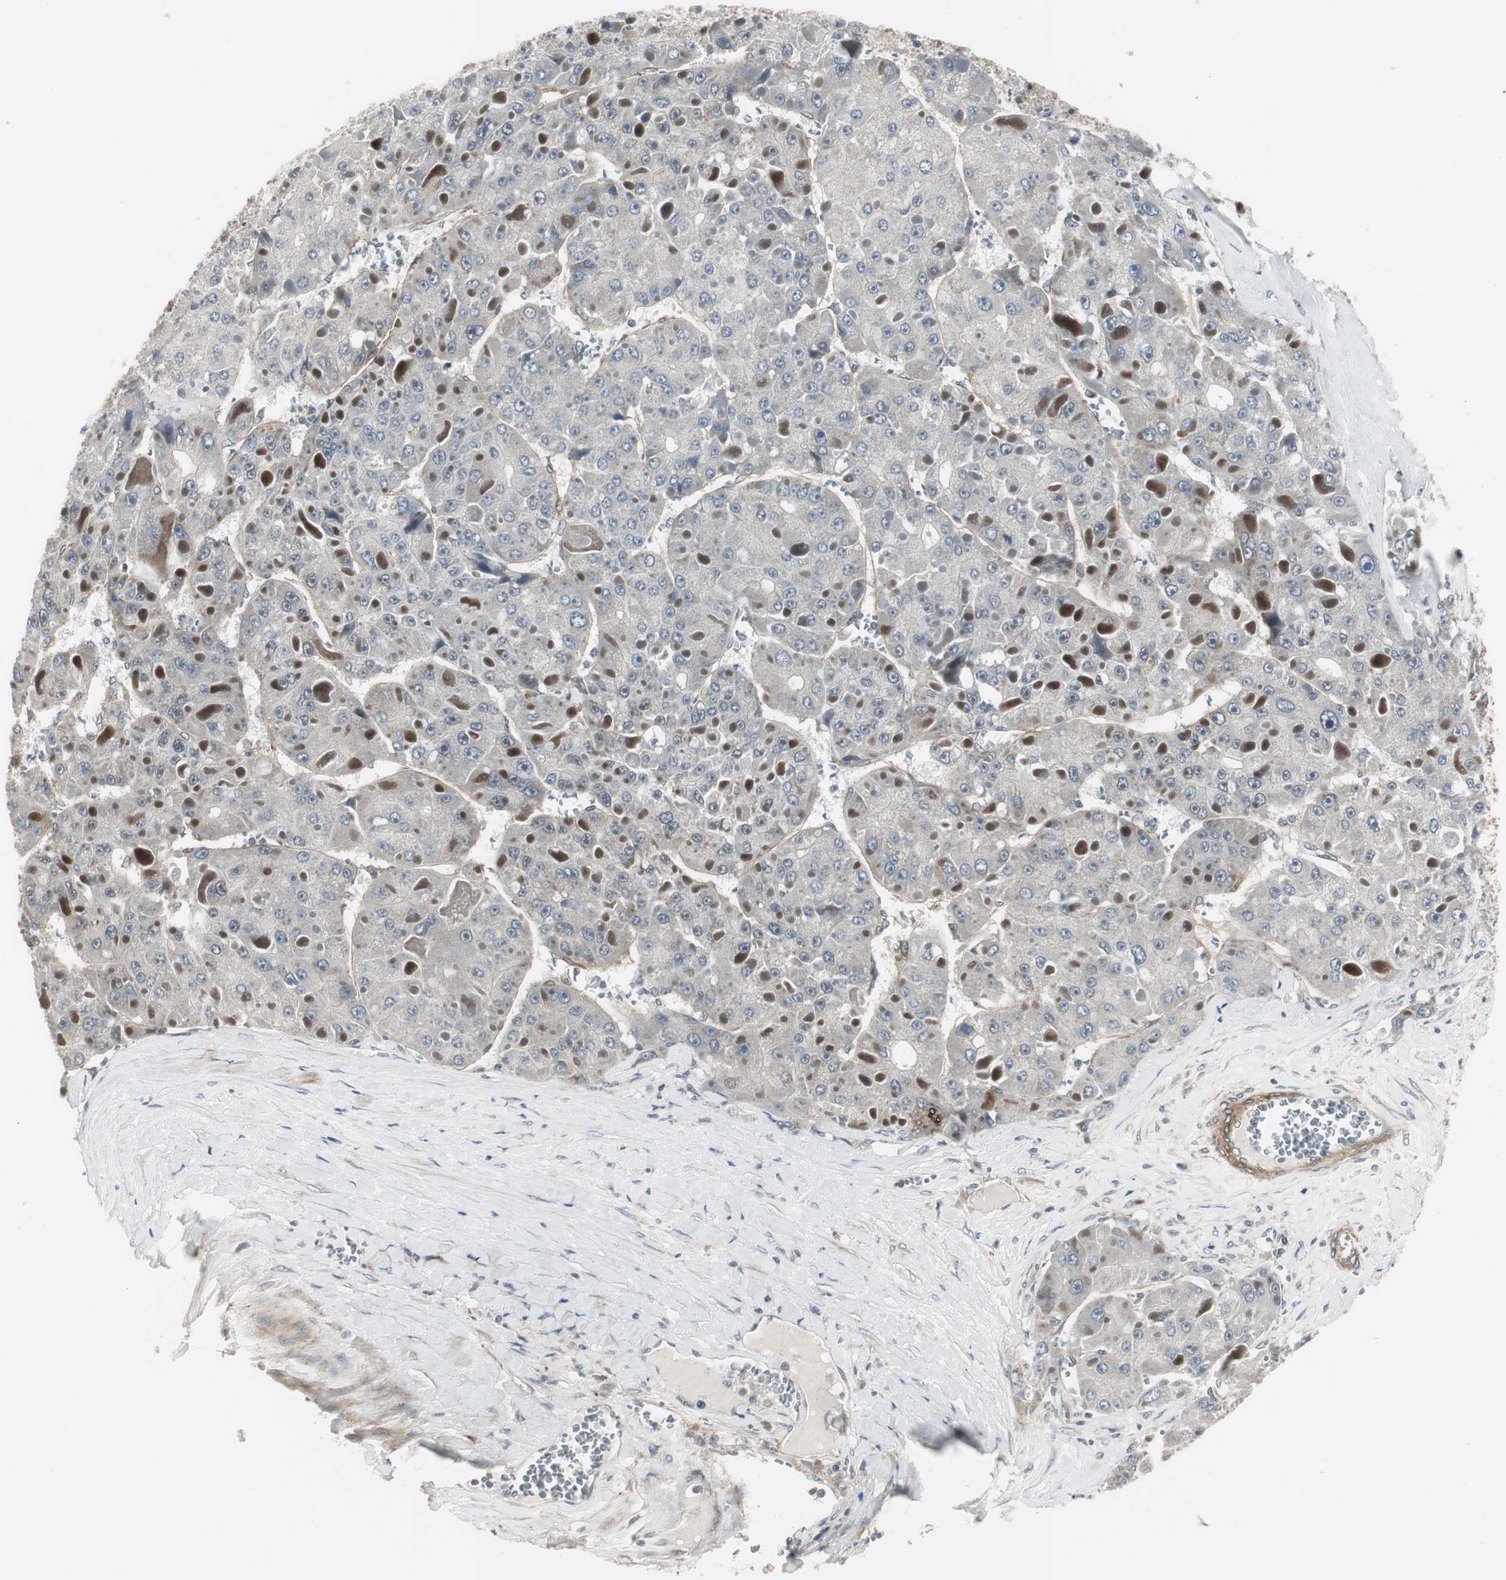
{"staining": {"intensity": "negative", "quantity": "none", "location": "none"}, "tissue": "liver cancer", "cell_type": "Tumor cells", "image_type": "cancer", "snomed": [{"axis": "morphology", "description": "Carcinoma, Hepatocellular, NOS"}, {"axis": "topography", "description": "Liver"}], "caption": "This is an immunohistochemistry (IHC) image of liver cancer (hepatocellular carcinoma). There is no expression in tumor cells.", "gene": "SCYL3", "patient": {"sex": "female", "age": 73}}